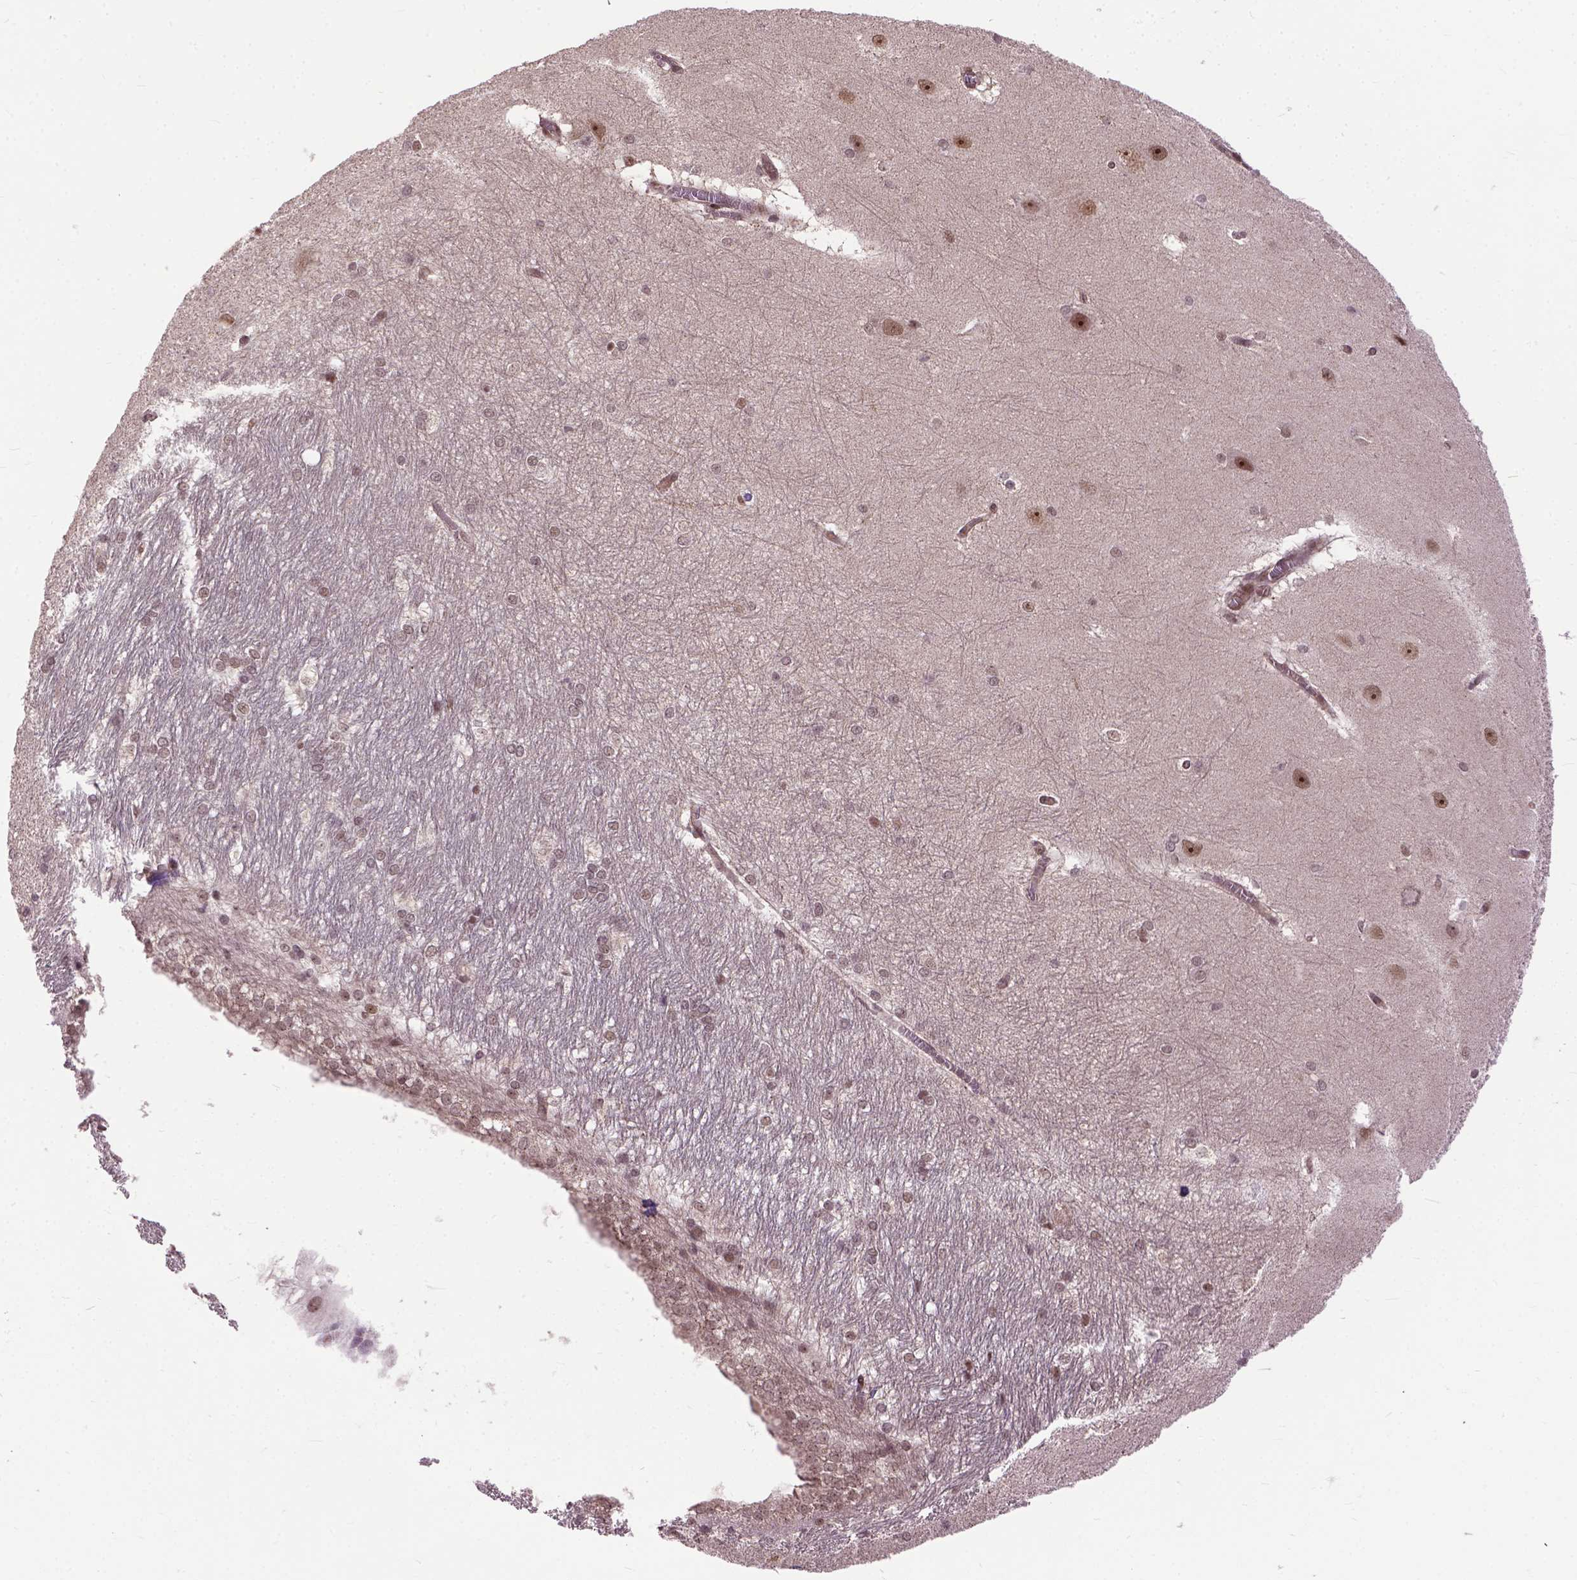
{"staining": {"intensity": "moderate", "quantity": ">75%", "location": "nuclear"}, "tissue": "hippocampus", "cell_type": "Glial cells", "image_type": "normal", "snomed": [{"axis": "morphology", "description": "Normal tissue, NOS"}, {"axis": "topography", "description": "Cerebral cortex"}, {"axis": "topography", "description": "Hippocampus"}], "caption": "Protein expression analysis of benign human hippocampus reveals moderate nuclear staining in approximately >75% of glial cells. The staining was performed using DAB (3,3'-diaminobenzidine) to visualize the protein expression in brown, while the nuclei were stained in blue with hematoxylin (Magnification: 20x).", "gene": "ZNF630", "patient": {"sex": "female", "age": 19}}